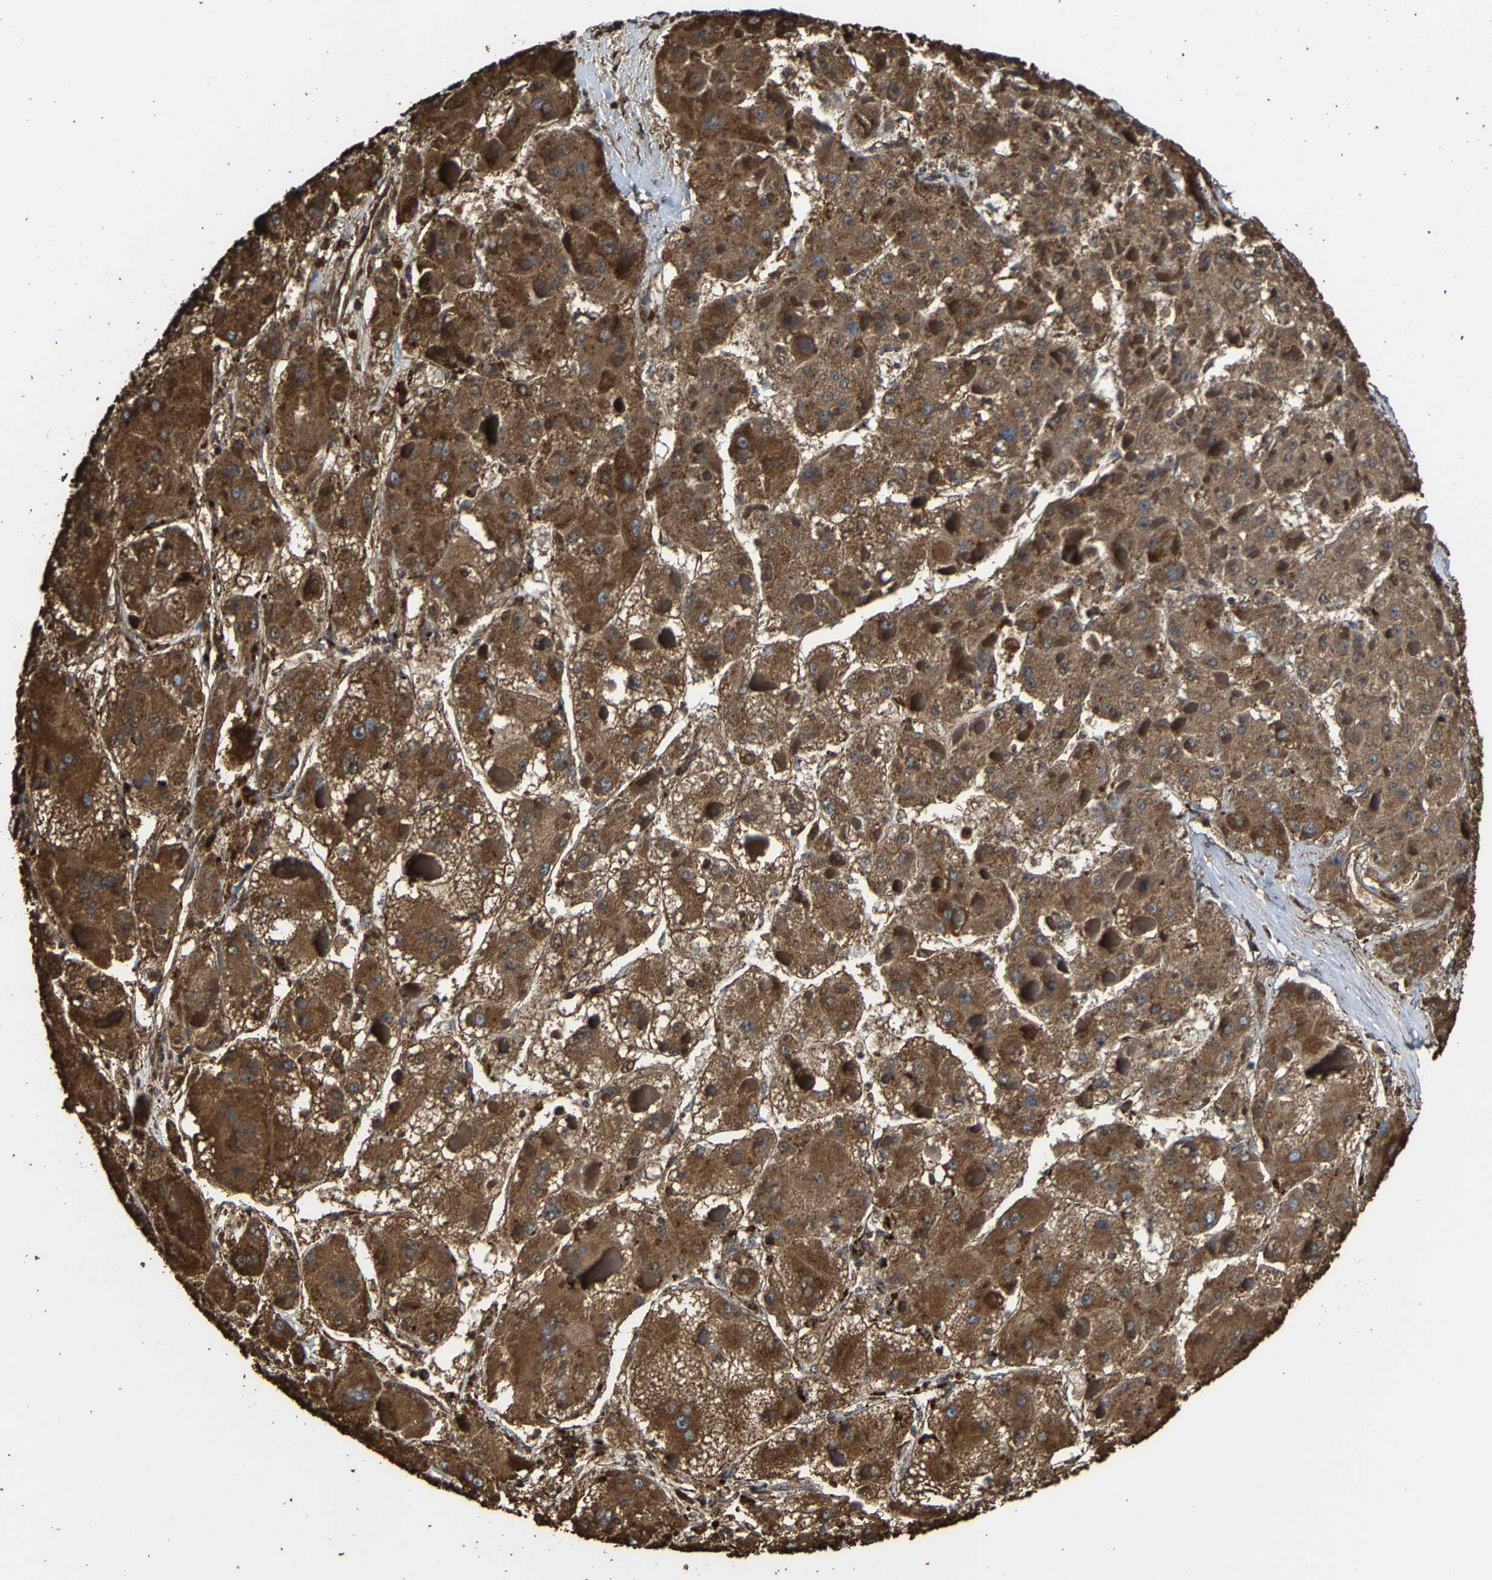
{"staining": {"intensity": "moderate", "quantity": ">75%", "location": "cytoplasmic/membranous"}, "tissue": "liver cancer", "cell_type": "Tumor cells", "image_type": "cancer", "snomed": [{"axis": "morphology", "description": "Carcinoma, Hepatocellular, NOS"}, {"axis": "topography", "description": "Liver"}], "caption": "A high-resolution photomicrograph shows immunohistochemistry staining of liver cancer, which shows moderate cytoplasmic/membranous expression in approximately >75% of tumor cells.", "gene": "NDUFV3", "patient": {"sex": "female", "age": 73}}